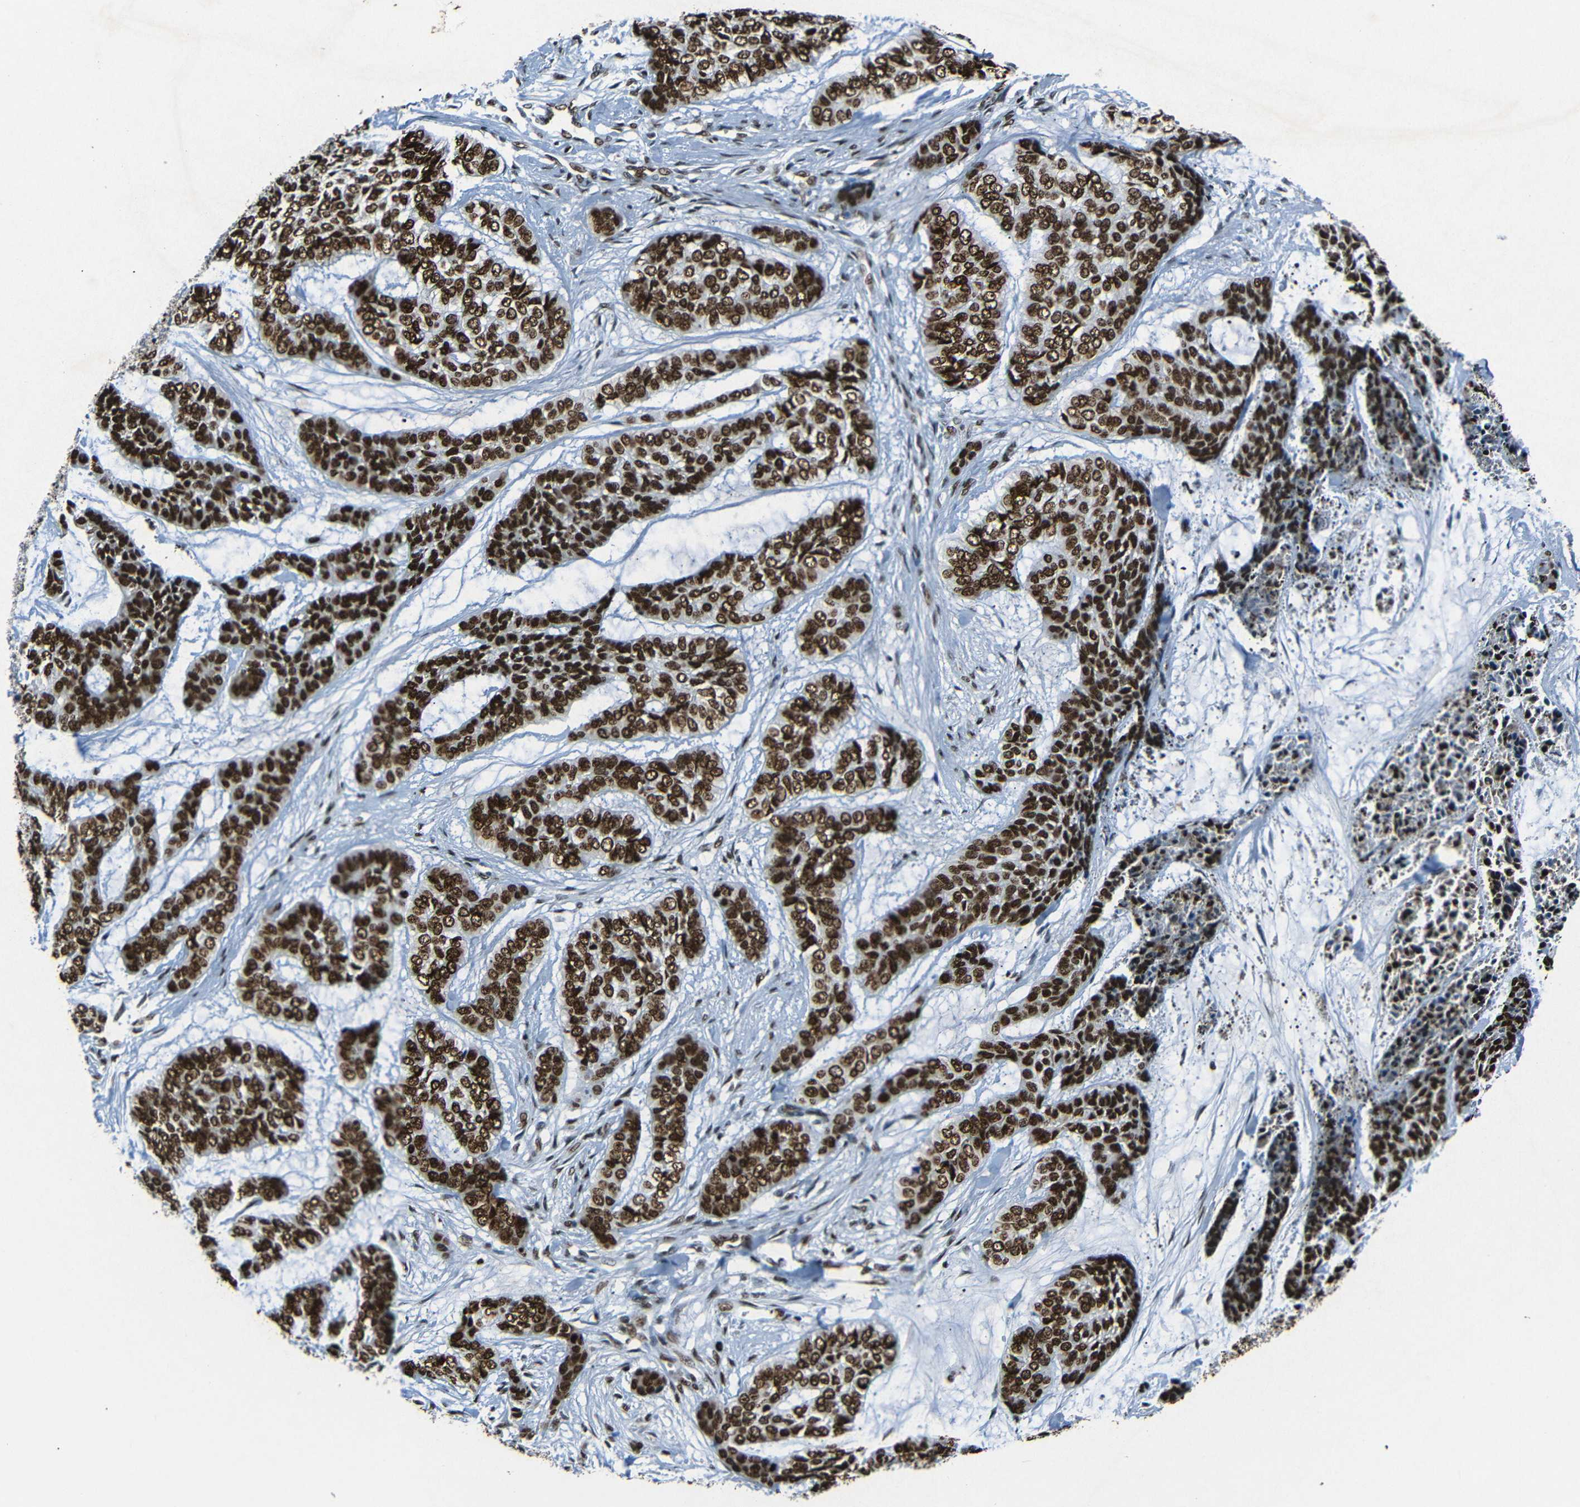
{"staining": {"intensity": "strong", "quantity": ">75%", "location": "nuclear"}, "tissue": "skin cancer", "cell_type": "Tumor cells", "image_type": "cancer", "snomed": [{"axis": "morphology", "description": "Basal cell carcinoma"}, {"axis": "topography", "description": "Skin"}], "caption": "Immunohistochemical staining of skin cancer reveals strong nuclear protein expression in about >75% of tumor cells.", "gene": "HMGN1", "patient": {"sex": "female", "age": 64}}